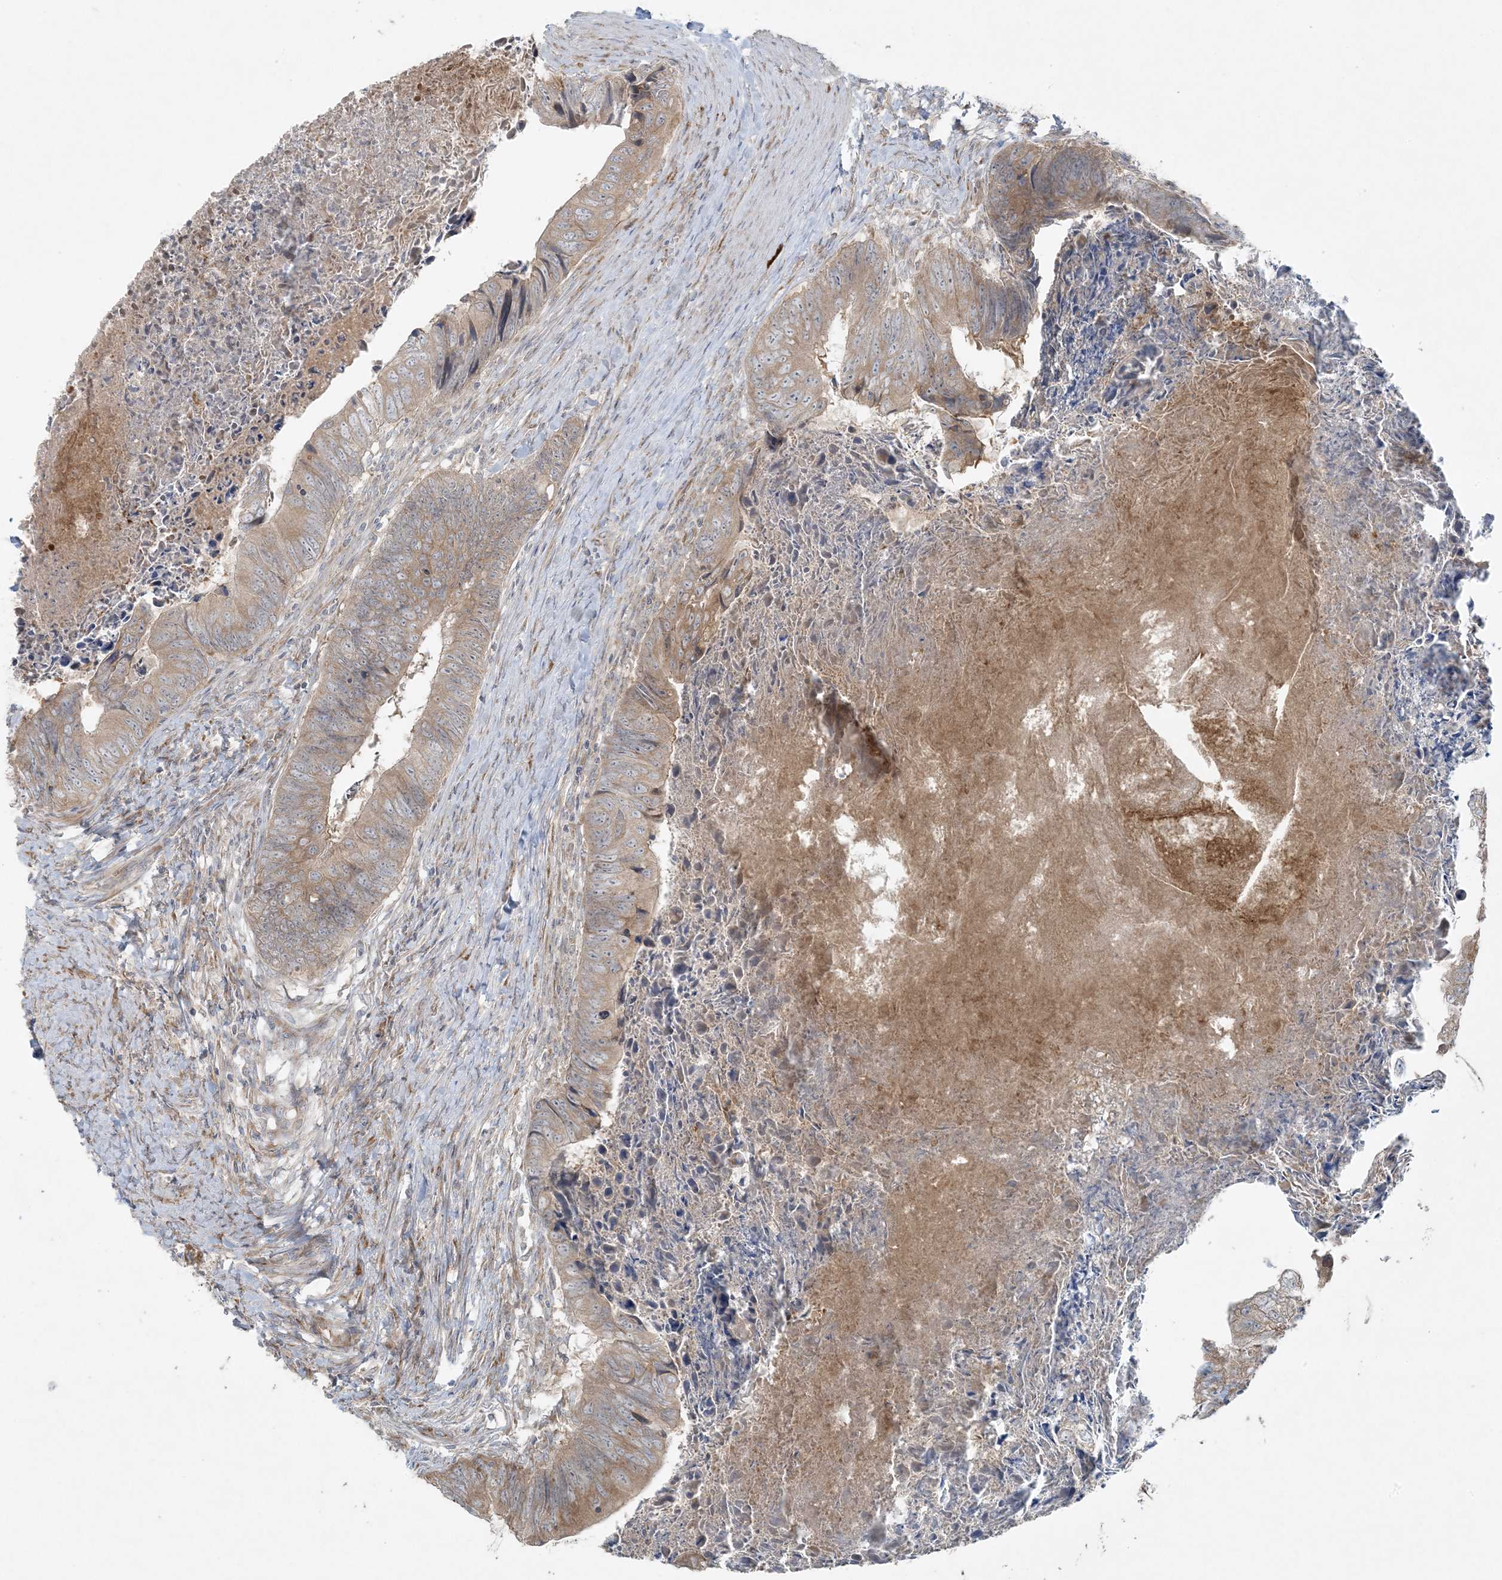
{"staining": {"intensity": "moderate", "quantity": ">75%", "location": "cytoplasmic/membranous"}, "tissue": "colorectal cancer", "cell_type": "Tumor cells", "image_type": "cancer", "snomed": [{"axis": "morphology", "description": "Adenocarcinoma, NOS"}, {"axis": "topography", "description": "Colon"}], "caption": "There is medium levels of moderate cytoplasmic/membranous expression in tumor cells of colorectal cancer, as demonstrated by immunohistochemical staining (brown color).", "gene": "ZNF263", "patient": {"sex": "female", "age": 67}}